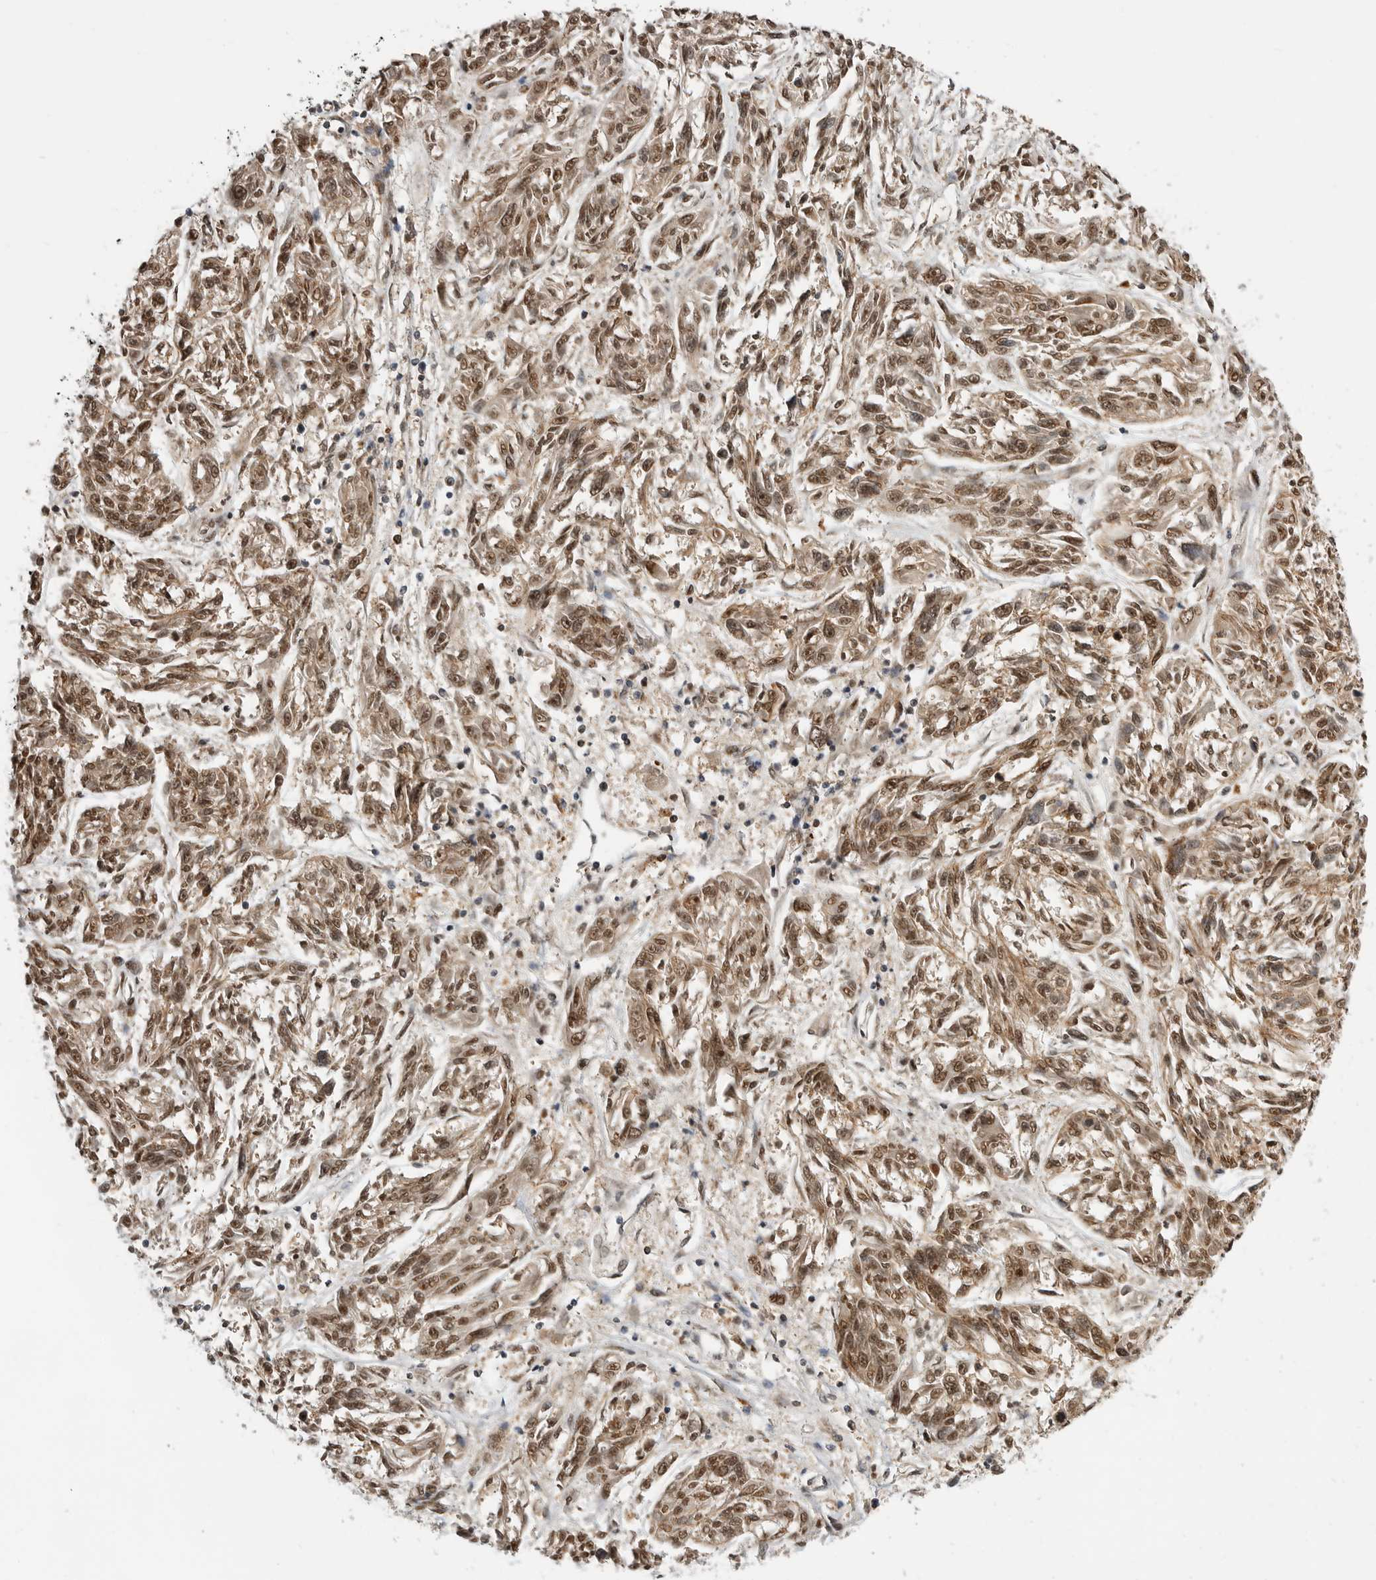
{"staining": {"intensity": "moderate", "quantity": ">75%", "location": "cytoplasmic/membranous,nuclear"}, "tissue": "melanoma", "cell_type": "Tumor cells", "image_type": "cancer", "snomed": [{"axis": "morphology", "description": "Malignant melanoma, NOS"}, {"axis": "topography", "description": "Skin"}], "caption": "A high-resolution micrograph shows IHC staining of malignant melanoma, which demonstrates moderate cytoplasmic/membranous and nuclear staining in about >75% of tumor cells.", "gene": "CSNK1G3", "patient": {"sex": "male", "age": 53}}